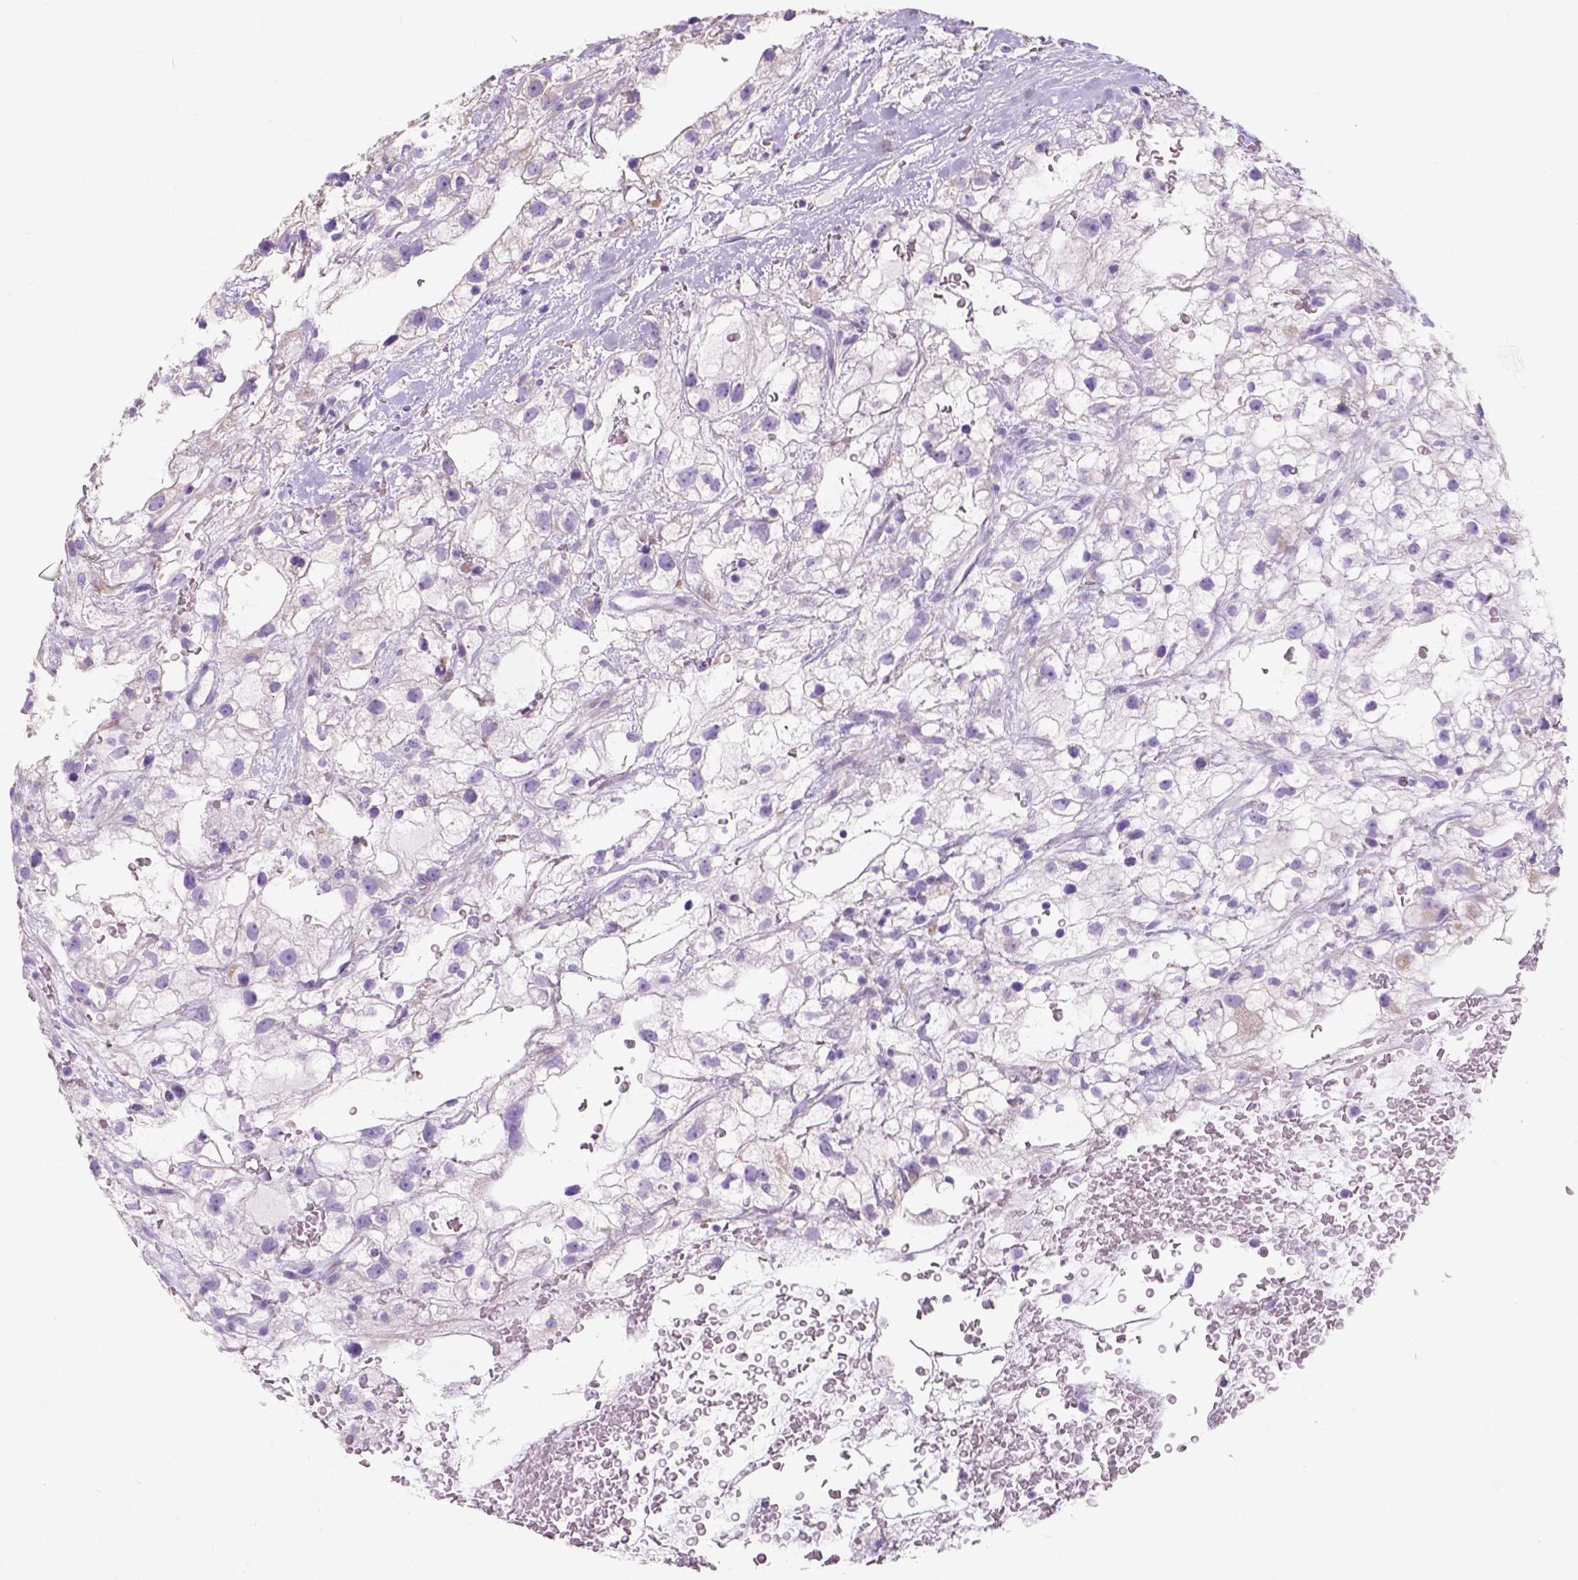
{"staining": {"intensity": "negative", "quantity": "none", "location": "none"}, "tissue": "renal cancer", "cell_type": "Tumor cells", "image_type": "cancer", "snomed": [{"axis": "morphology", "description": "Adenocarcinoma, NOS"}, {"axis": "topography", "description": "Kidney"}], "caption": "The histopathology image shows no significant positivity in tumor cells of renal adenocarcinoma.", "gene": "MYH15", "patient": {"sex": "male", "age": 59}}